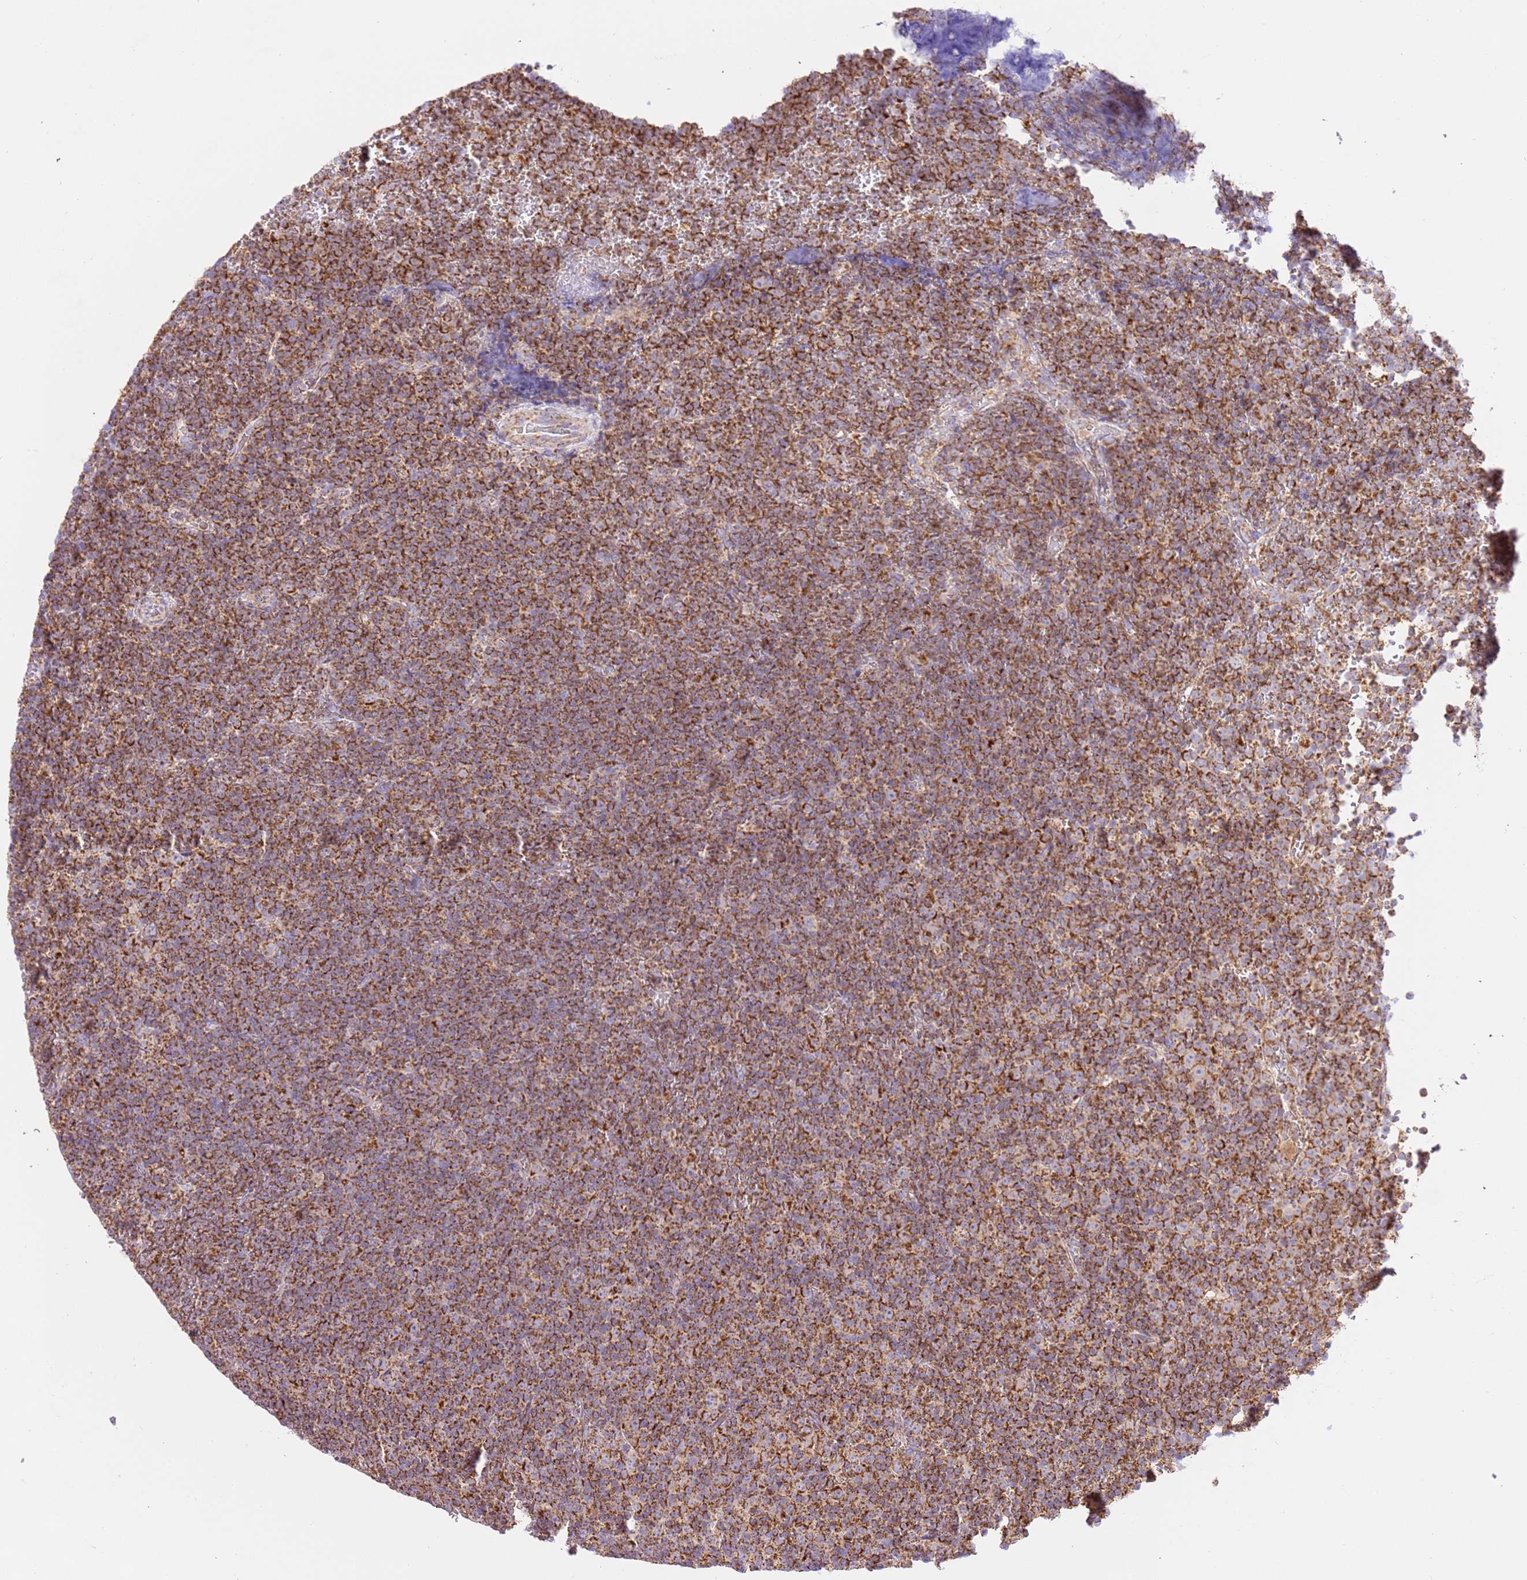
{"staining": {"intensity": "strong", "quantity": ">75%", "location": "cytoplasmic/membranous"}, "tissue": "lymphoma", "cell_type": "Tumor cells", "image_type": "cancer", "snomed": [{"axis": "morphology", "description": "Malignant lymphoma, non-Hodgkin's type, Low grade"}, {"axis": "topography", "description": "Lymph node"}], "caption": "A high-resolution micrograph shows IHC staining of lymphoma, which displays strong cytoplasmic/membranous expression in about >75% of tumor cells.", "gene": "ZBTB39", "patient": {"sex": "female", "age": 67}}